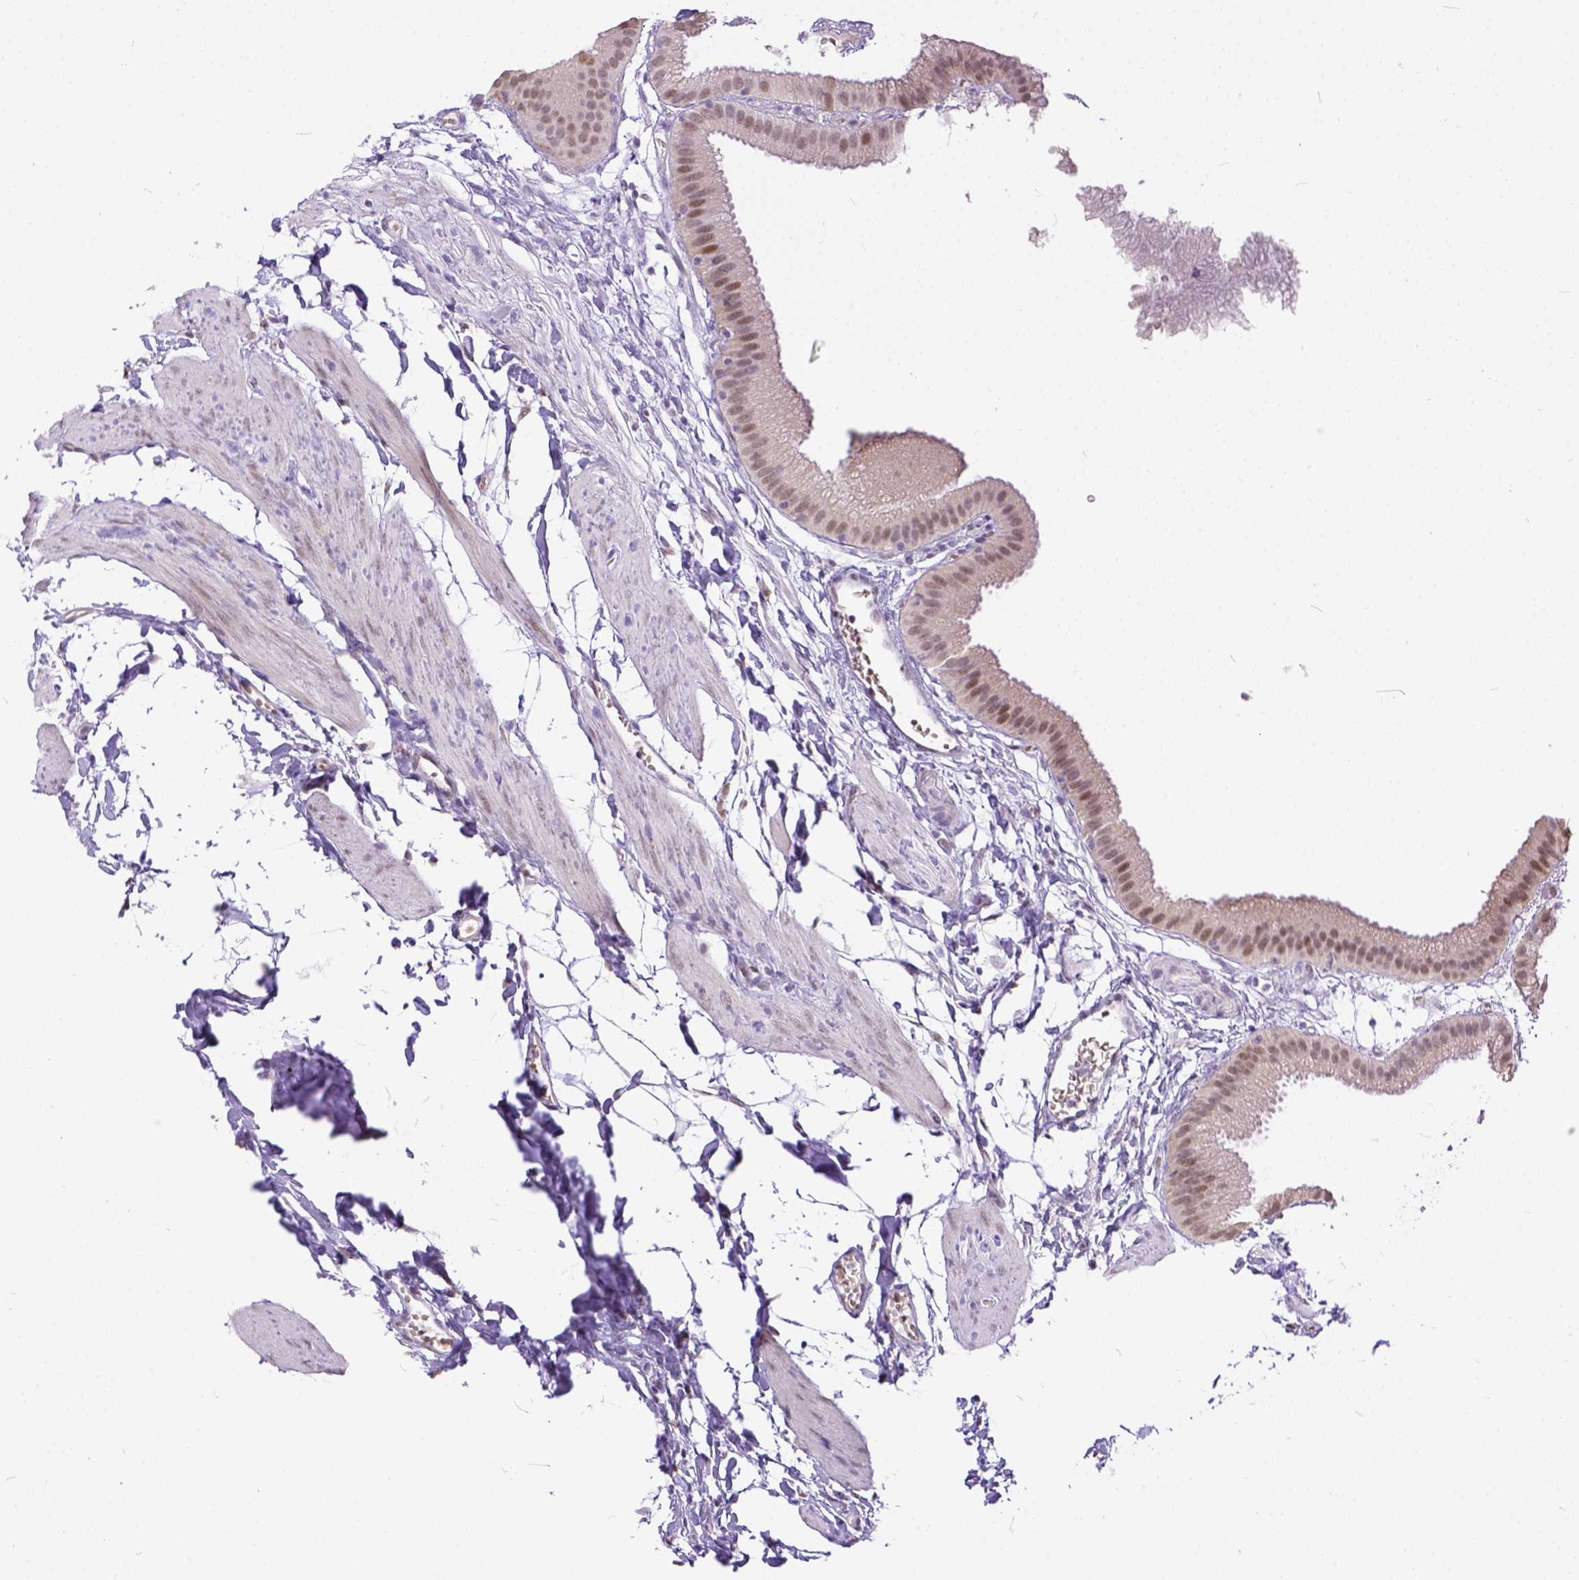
{"staining": {"intensity": "moderate", "quantity": ">75%", "location": "nuclear"}, "tissue": "gallbladder", "cell_type": "Glandular cells", "image_type": "normal", "snomed": [{"axis": "morphology", "description": "Normal tissue, NOS"}, {"axis": "topography", "description": "Gallbladder"}], "caption": "Immunohistochemistry (IHC) photomicrograph of benign gallbladder: gallbladder stained using immunohistochemistry shows medium levels of moderate protein expression localized specifically in the nuclear of glandular cells, appearing as a nuclear brown color.", "gene": "ERCC1", "patient": {"sex": "female", "age": 63}}